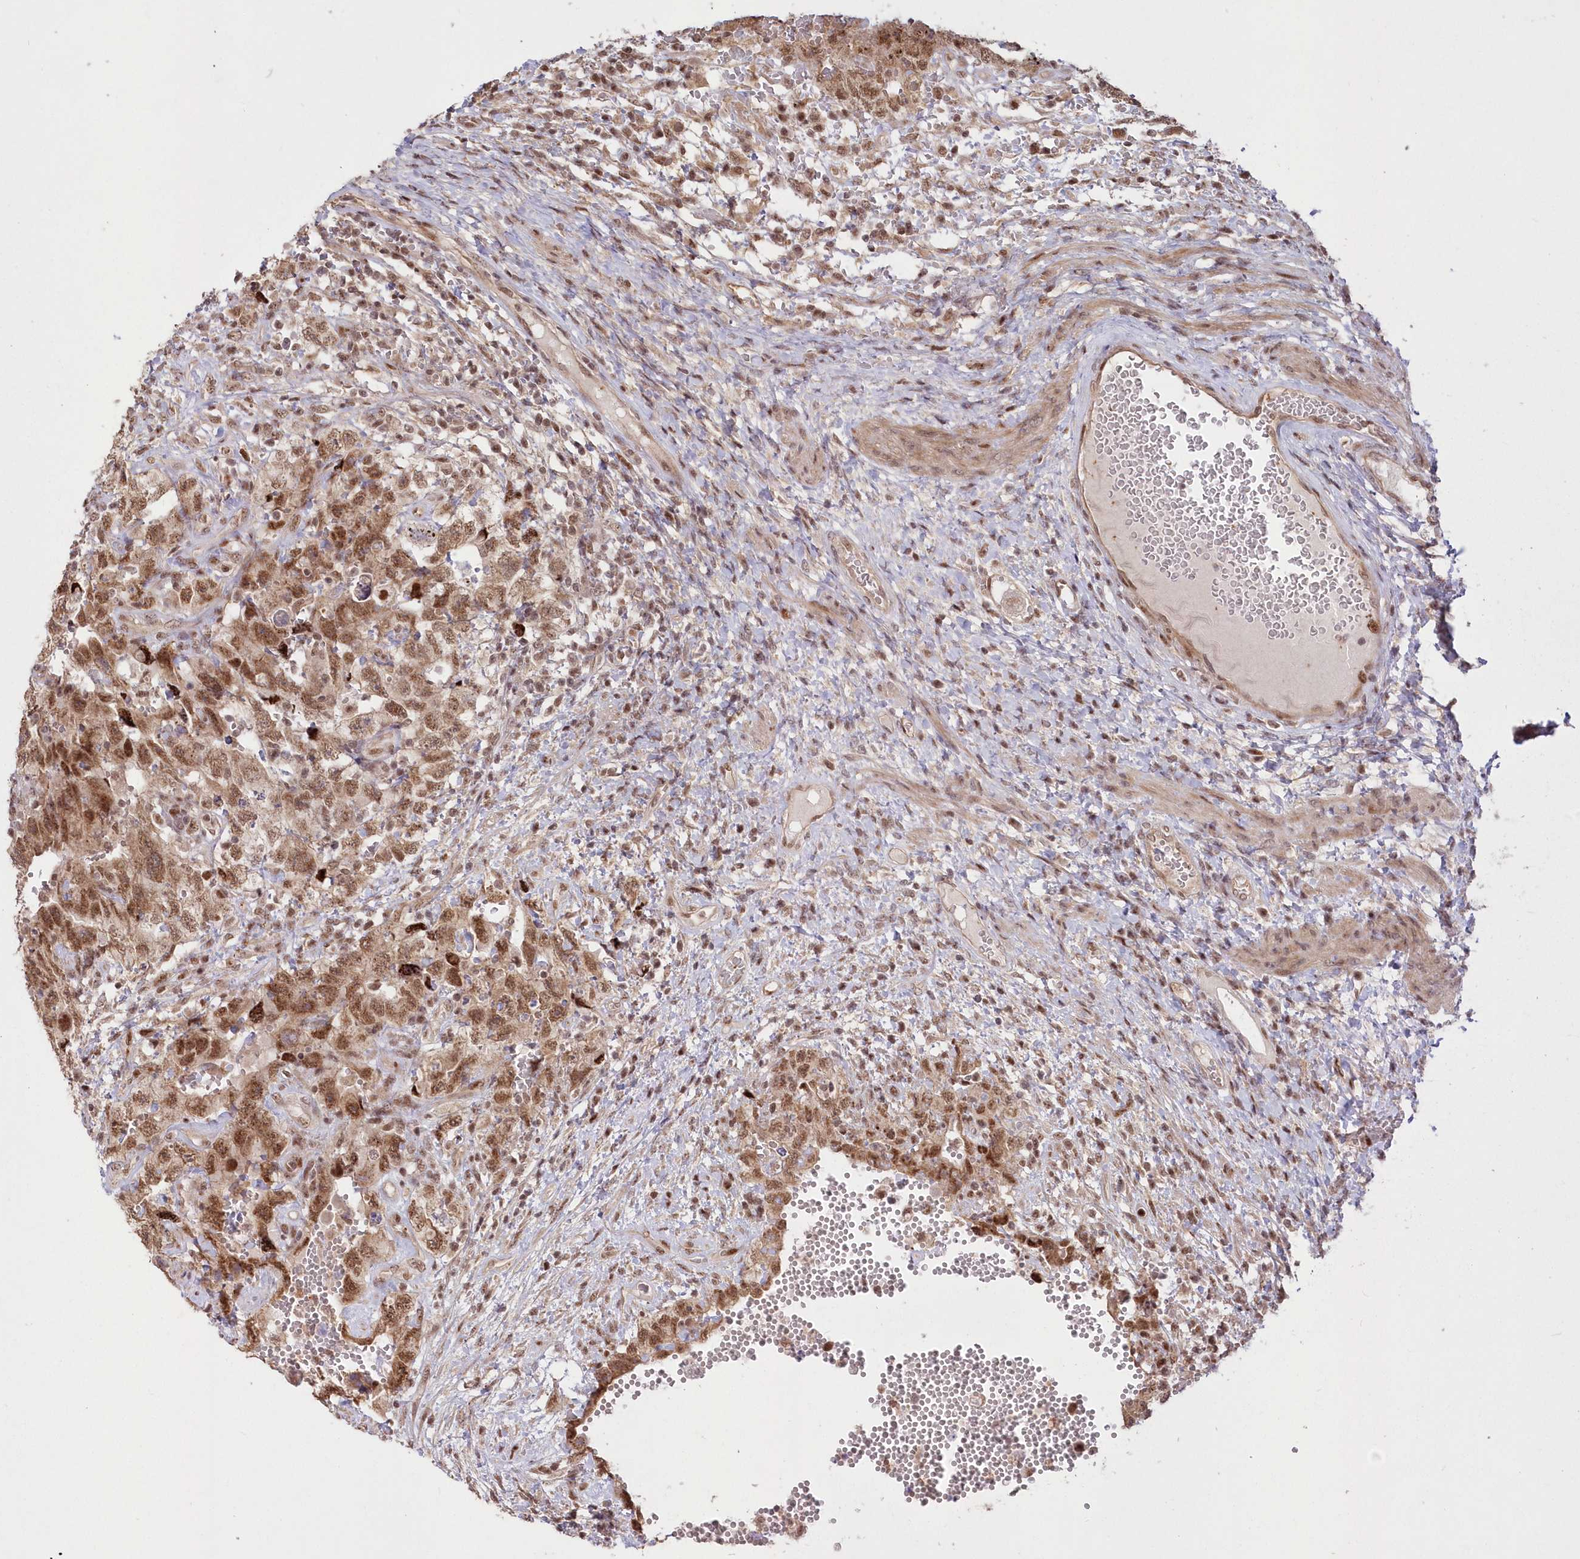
{"staining": {"intensity": "moderate", "quantity": ">75%", "location": "nuclear"}, "tissue": "testis cancer", "cell_type": "Tumor cells", "image_type": "cancer", "snomed": [{"axis": "morphology", "description": "Carcinoma, Embryonal, NOS"}, {"axis": "topography", "description": "Testis"}], "caption": "High-power microscopy captured an immunohistochemistry (IHC) histopathology image of embryonal carcinoma (testis), revealing moderate nuclear staining in approximately >75% of tumor cells.", "gene": "WBP1L", "patient": {"sex": "male", "age": 26}}